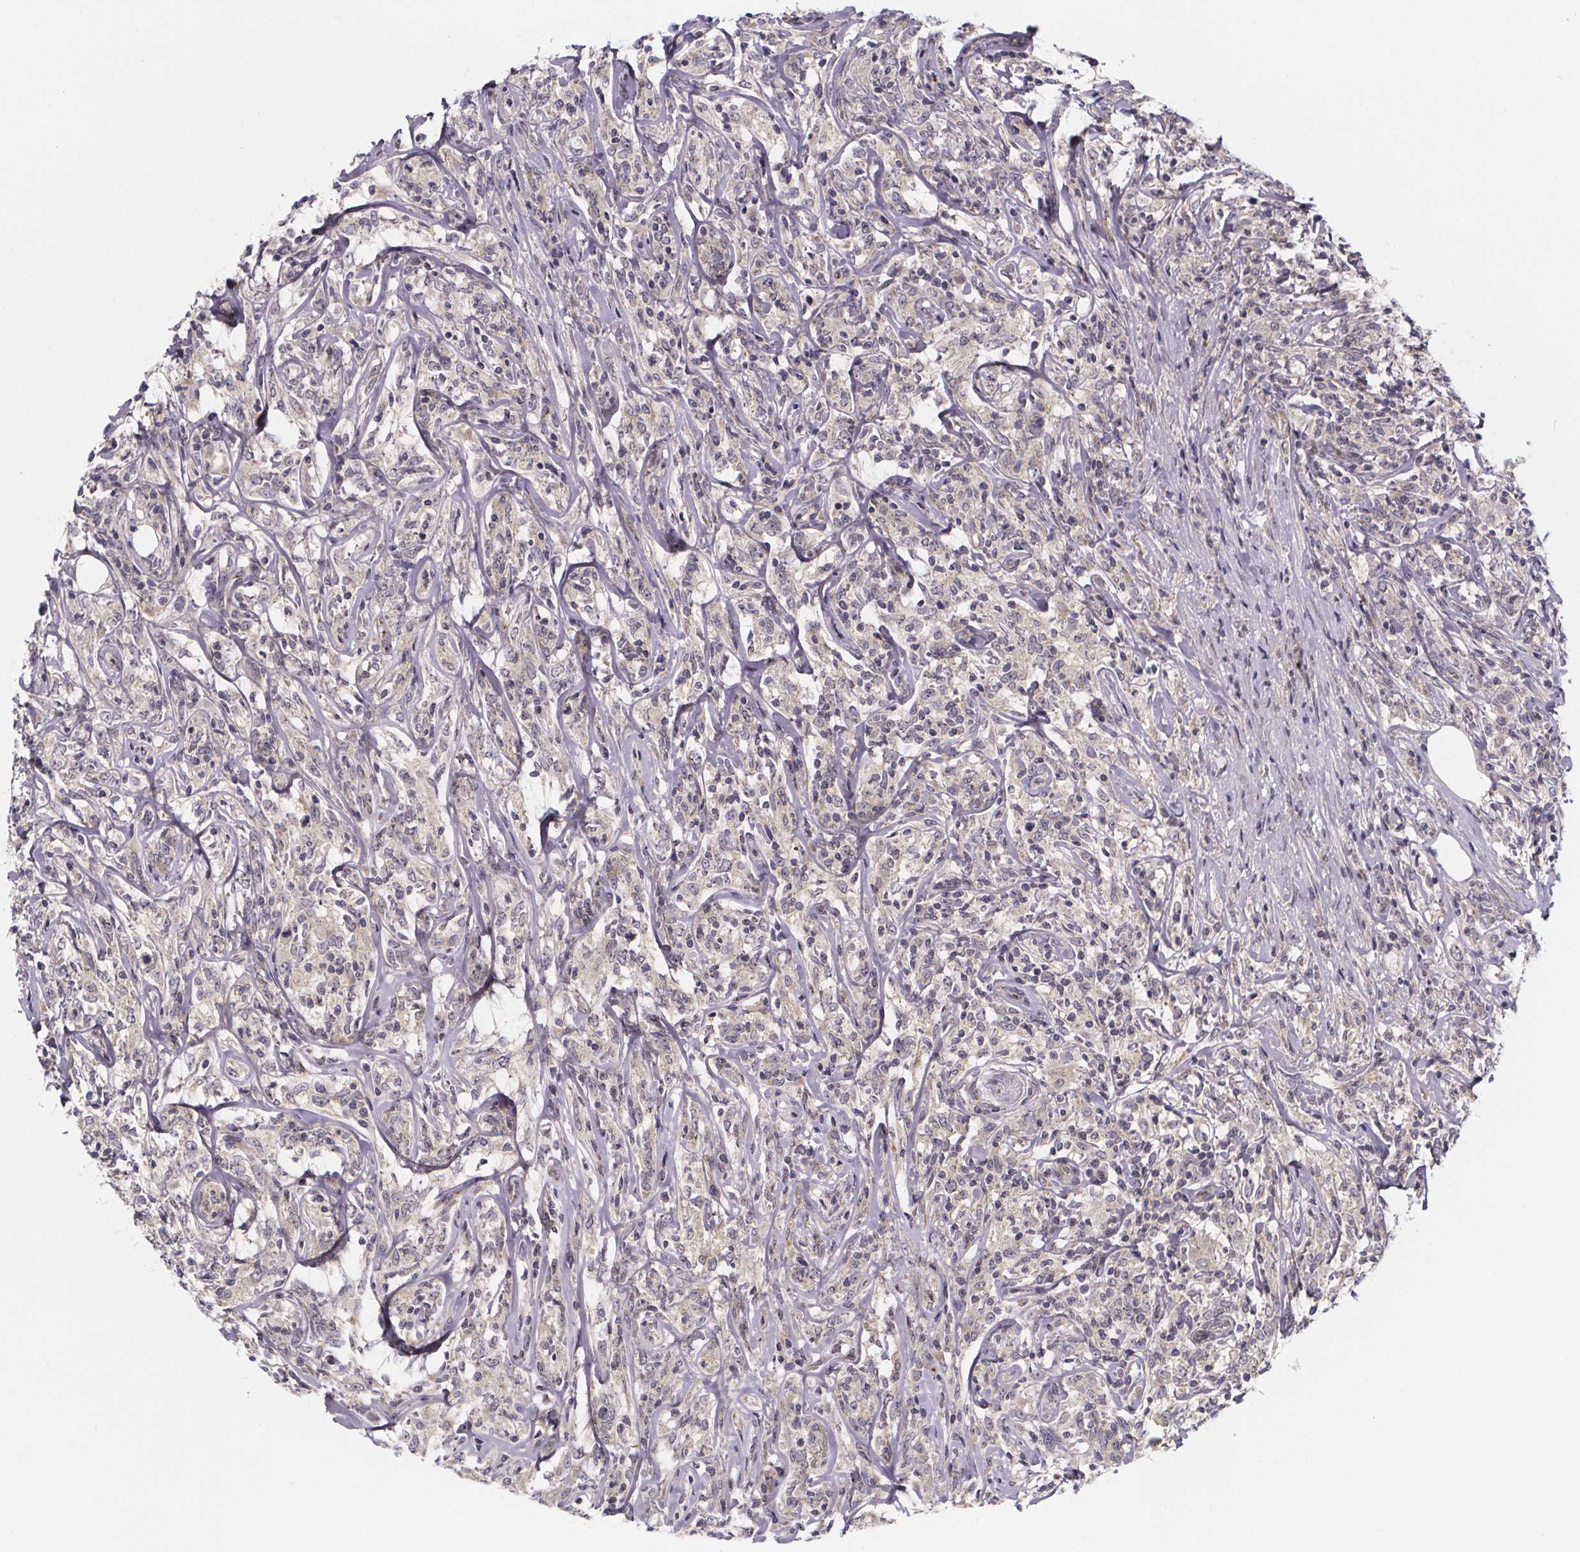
{"staining": {"intensity": "negative", "quantity": "none", "location": "none"}, "tissue": "lymphoma", "cell_type": "Tumor cells", "image_type": "cancer", "snomed": [{"axis": "morphology", "description": "Malignant lymphoma, non-Hodgkin's type, High grade"}, {"axis": "topography", "description": "Lymph node"}], "caption": "DAB (3,3'-diaminobenzidine) immunohistochemical staining of human malignant lymphoma, non-Hodgkin's type (high-grade) displays no significant staining in tumor cells.", "gene": "NDST1", "patient": {"sex": "female", "age": 84}}